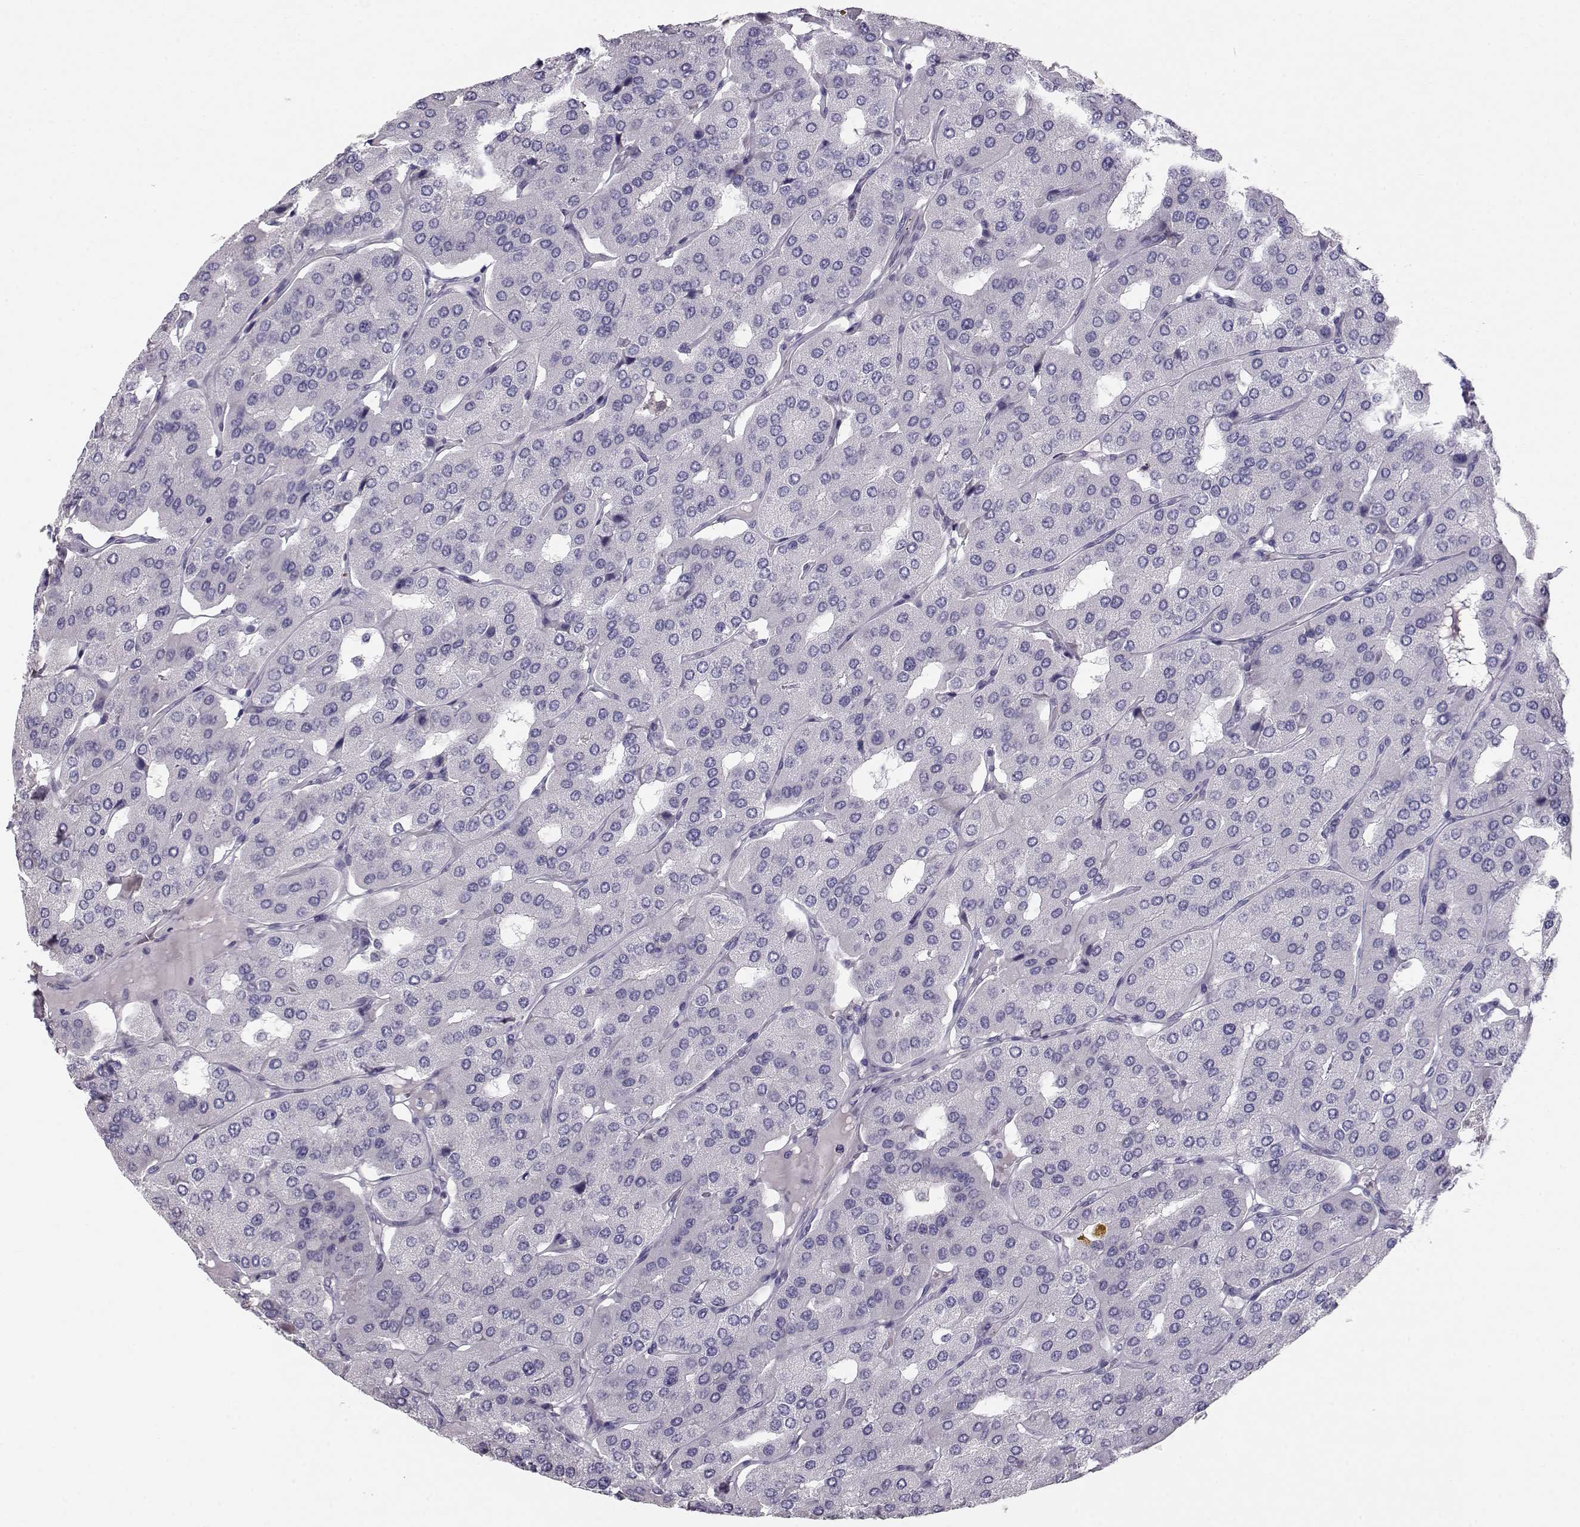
{"staining": {"intensity": "negative", "quantity": "none", "location": "none"}, "tissue": "parathyroid gland", "cell_type": "Glandular cells", "image_type": "normal", "snomed": [{"axis": "morphology", "description": "Normal tissue, NOS"}, {"axis": "morphology", "description": "Adenoma, NOS"}, {"axis": "topography", "description": "Parathyroid gland"}], "caption": "IHC image of normal parathyroid gland: parathyroid gland stained with DAB (3,3'-diaminobenzidine) reveals no significant protein positivity in glandular cells.", "gene": "GPR26", "patient": {"sex": "female", "age": 86}}